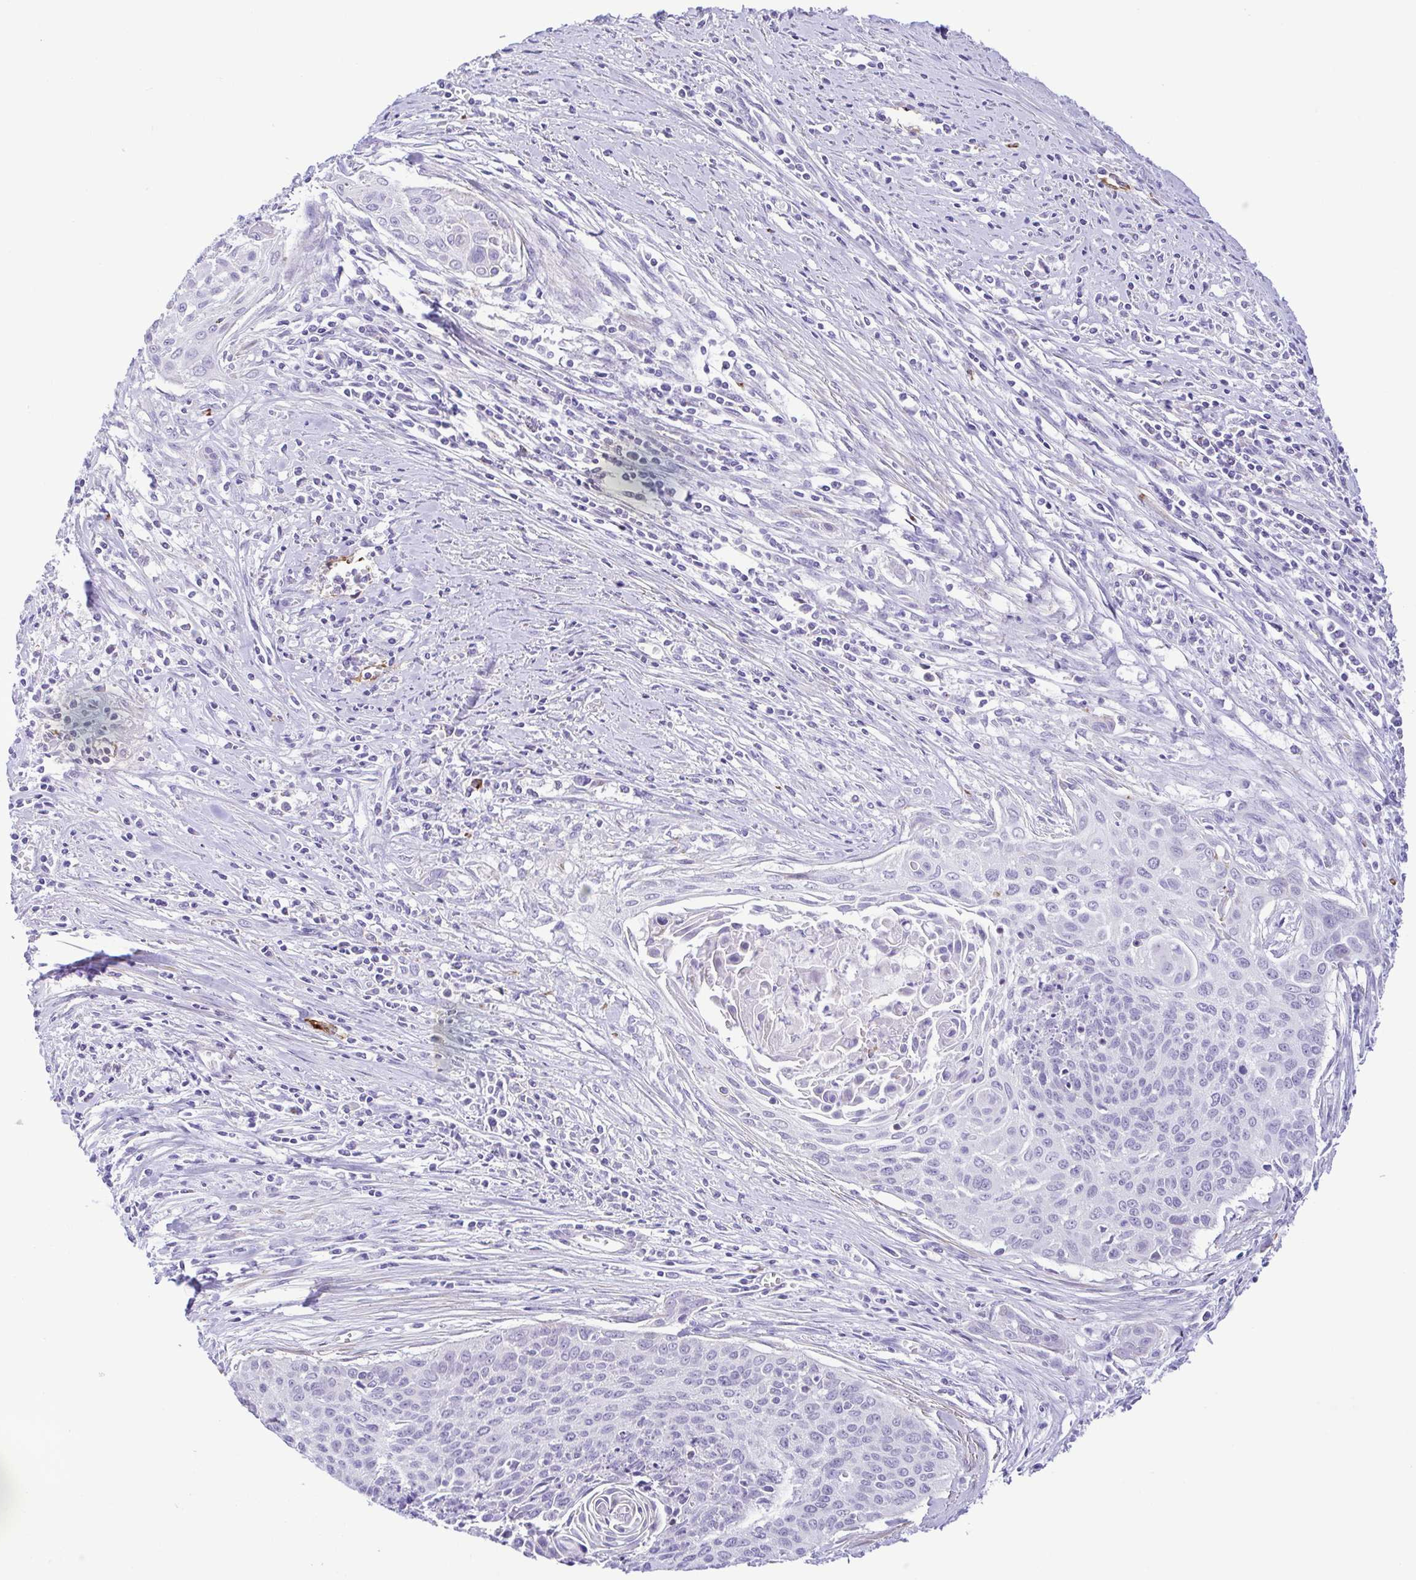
{"staining": {"intensity": "negative", "quantity": "none", "location": "none"}, "tissue": "cervical cancer", "cell_type": "Tumor cells", "image_type": "cancer", "snomed": [{"axis": "morphology", "description": "Squamous cell carcinoma, NOS"}, {"axis": "topography", "description": "Cervix"}], "caption": "DAB immunohistochemical staining of cervical squamous cell carcinoma reveals no significant staining in tumor cells. (DAB (3,3'-diaminobenzidine) immunohistochemistry (IHC) visualized using brightfield microscopy, high magnification).", "gene": "GPR182", "patient": {"sex": "female", "age": 55}}